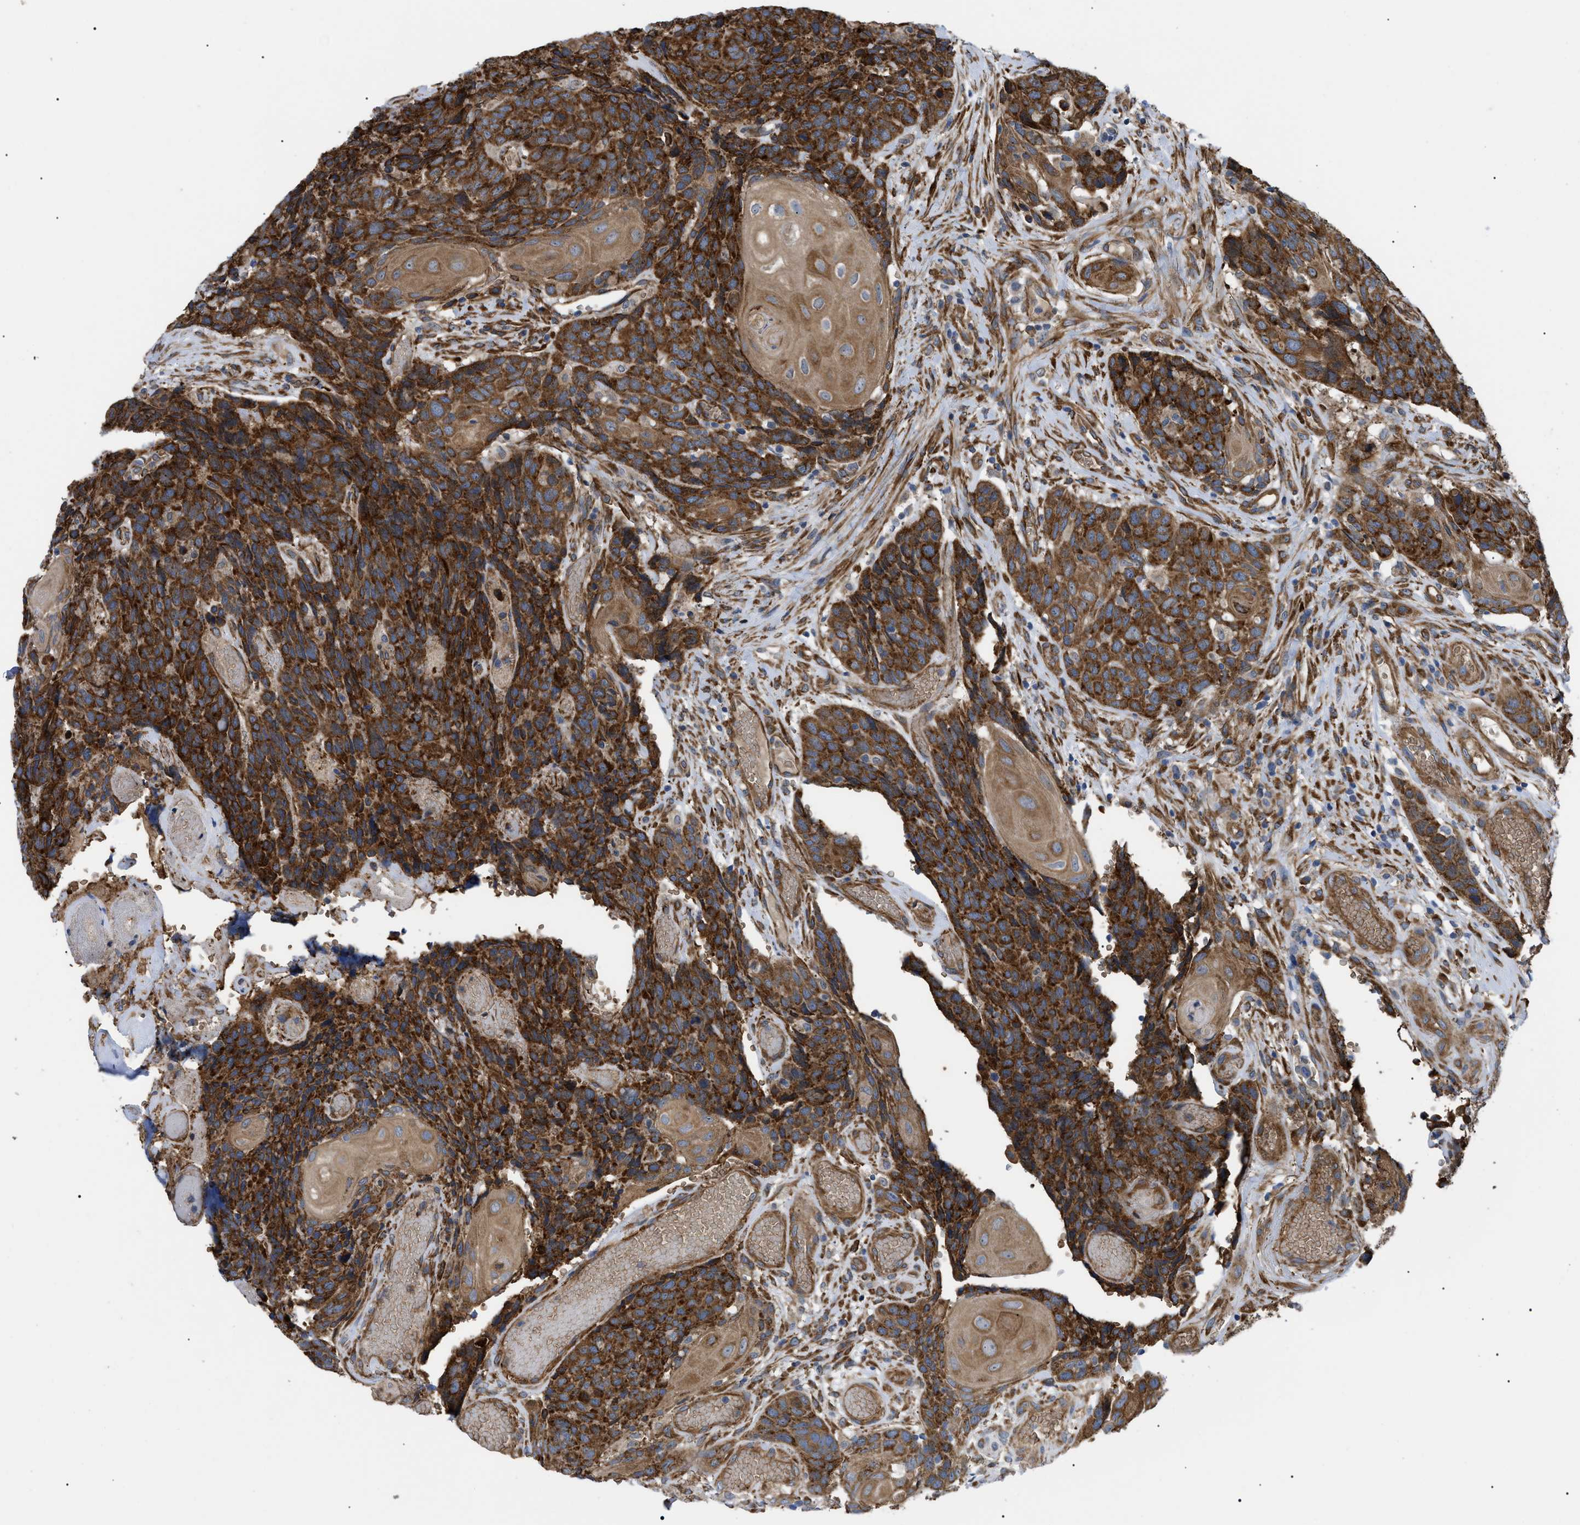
{"staining": {"intensity": "strong", "quantity": ">75%", "location": "cytoplasmic/membranous"}, "tissue": "head and neck cancer", "cell_type": "Tumor cells", "image_type": "cancer", "snomed": [{"axis": "morphology", "description": "Squamous cell carcinoma, NOS"}, {"axis": "topography", "description": "Head-Neck"}], "caption": "Head and neck cancer was stained to show a protein in brown. There is high levels of strong cytoplasmic/membranous positivity in about >75% of tumor cells.", "gene": "MYO10", "patient": {"sex": "male", "age": 66}}